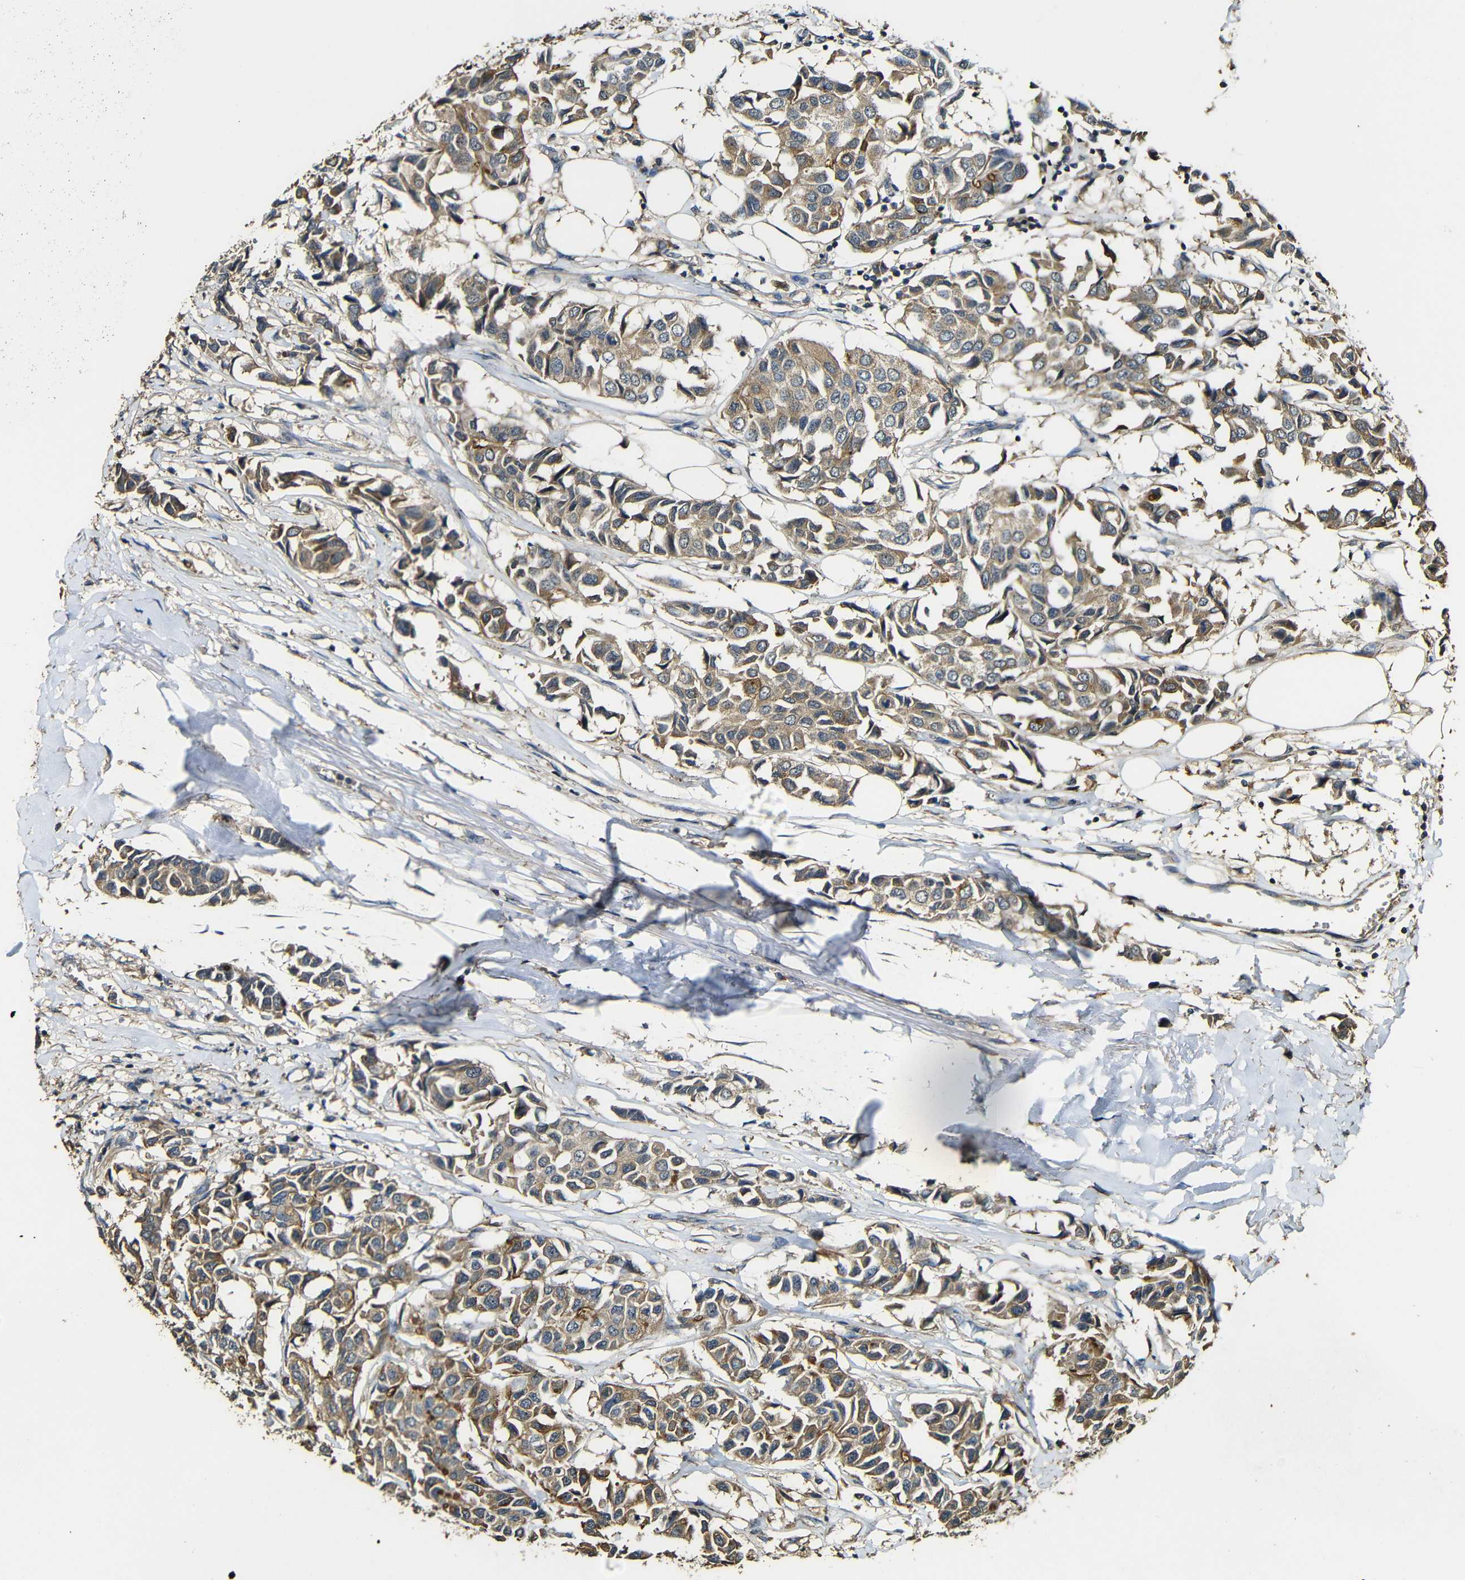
{"staining": {"intensity": "moderate", "quantity": ">75%", "location": "cytoplasmic/membranous"}, "tissue": "breast cancer", "cell_type": "Tumor cells", "image_type": "cancer", "snomed": [{"axis": "morphology", "description": "Duct carcinoma"}, {"axis": "topography", "description": "Breast"}], "caption": "Brown immunohistochemical staining in human breast cancer (invasive ductal carcinoma) exhibits moderate cytoplasmic/membranous positivity in about >75% of tumor cells. (DAB = brown stain, brightfield microscopy at high magnification).", "gene": "CASP8", "patient": {"sex": "female", "age": 80}}